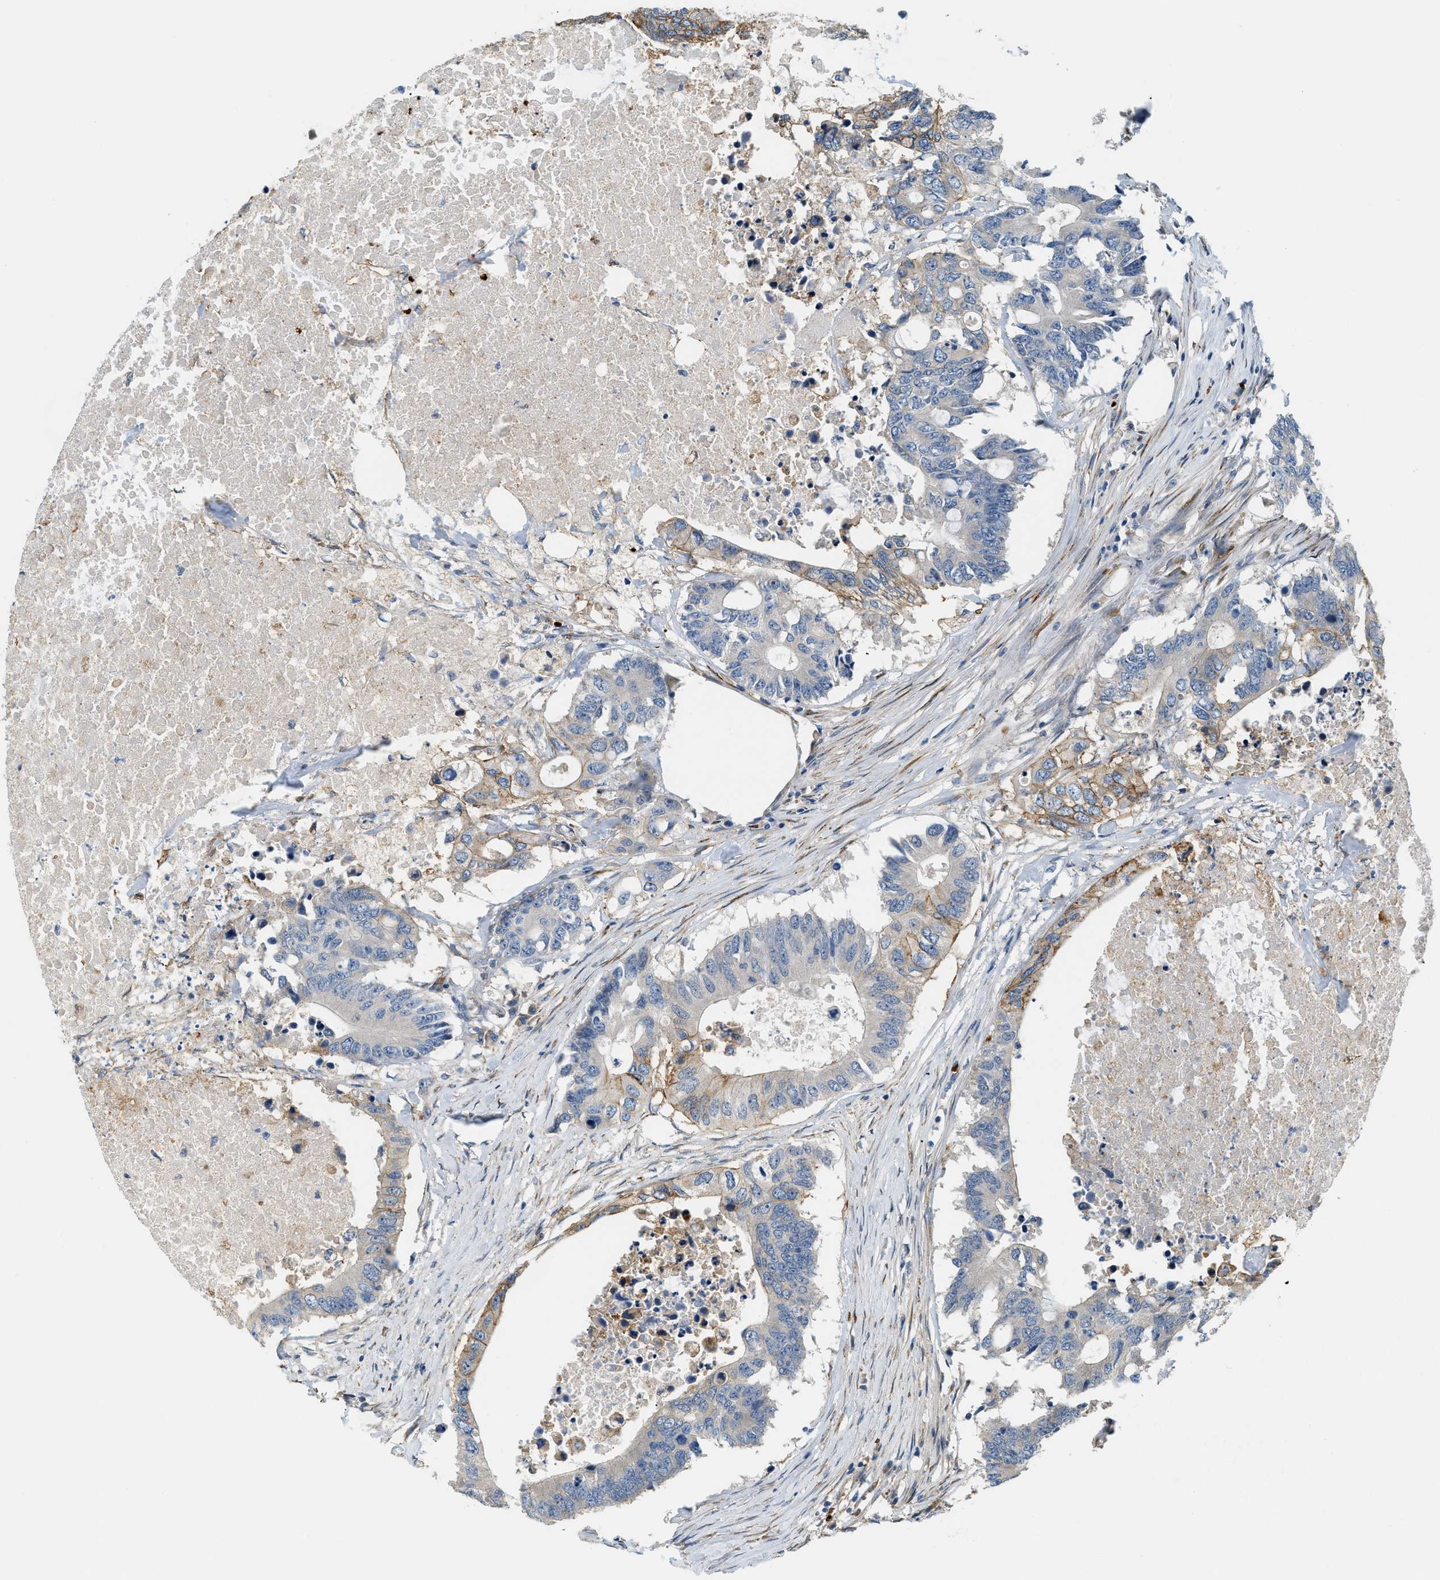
{"staining": {"intensity": "moderate", "quantity": "<25%", "location": "cytoplasmic/membranous"}, "tissue": "colorectal cancer", "cell_type": "Tumor cells", "image_type": "cancer", "snomed": [{"axis": "morphology", "description": "Adenocarcinoma, NOS"}, {"axis": "topography", "description": "Colon"}], "caption": "Colorectal adenocarcinoma was stained to show a protein in brown. There is low levels of moderate cytoplasmic/membranous expression in about <25% of tumor cells.", "gene": "CYTH2", "patient": {"sex": "male", "age": 71}}